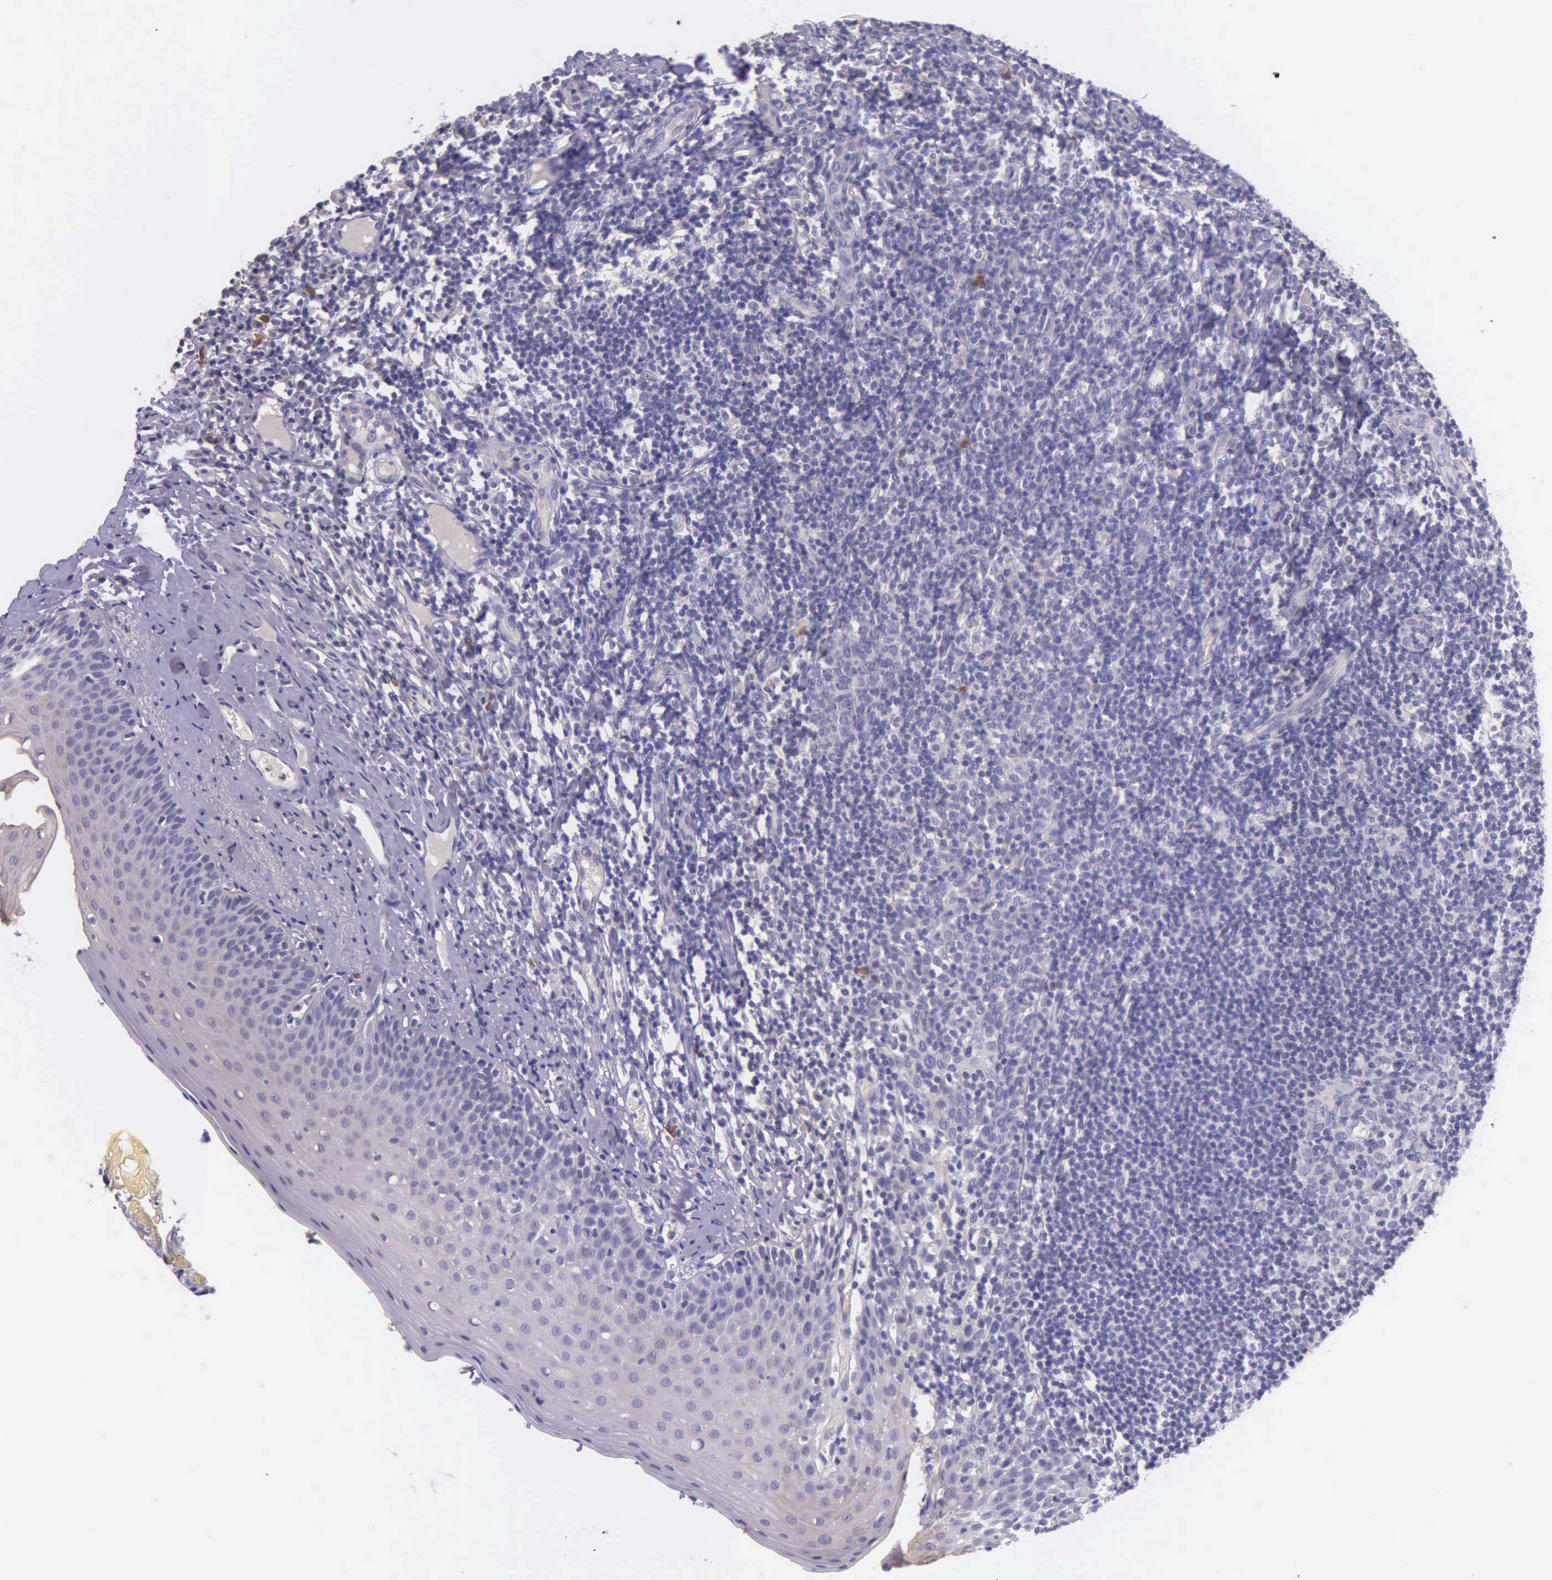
{"staining": {"intensity": "negative", "quantity": "none", "location": "none"}, "tissue": "tonsil", "cell_type": "Germinal center cells", "image_type": "normal", "snomed": [{"axis": "morphology", "description": "Normal tissue, NOS"}, {"axis": "topography", "description": "Tonsil"}], "caption": "Human tonsil stained for a protein using immunohistochemistry demonstrates no staining in germinal center cells.", "gene": "THSD7A", "patient": {"sex": "male", "age": 6}}